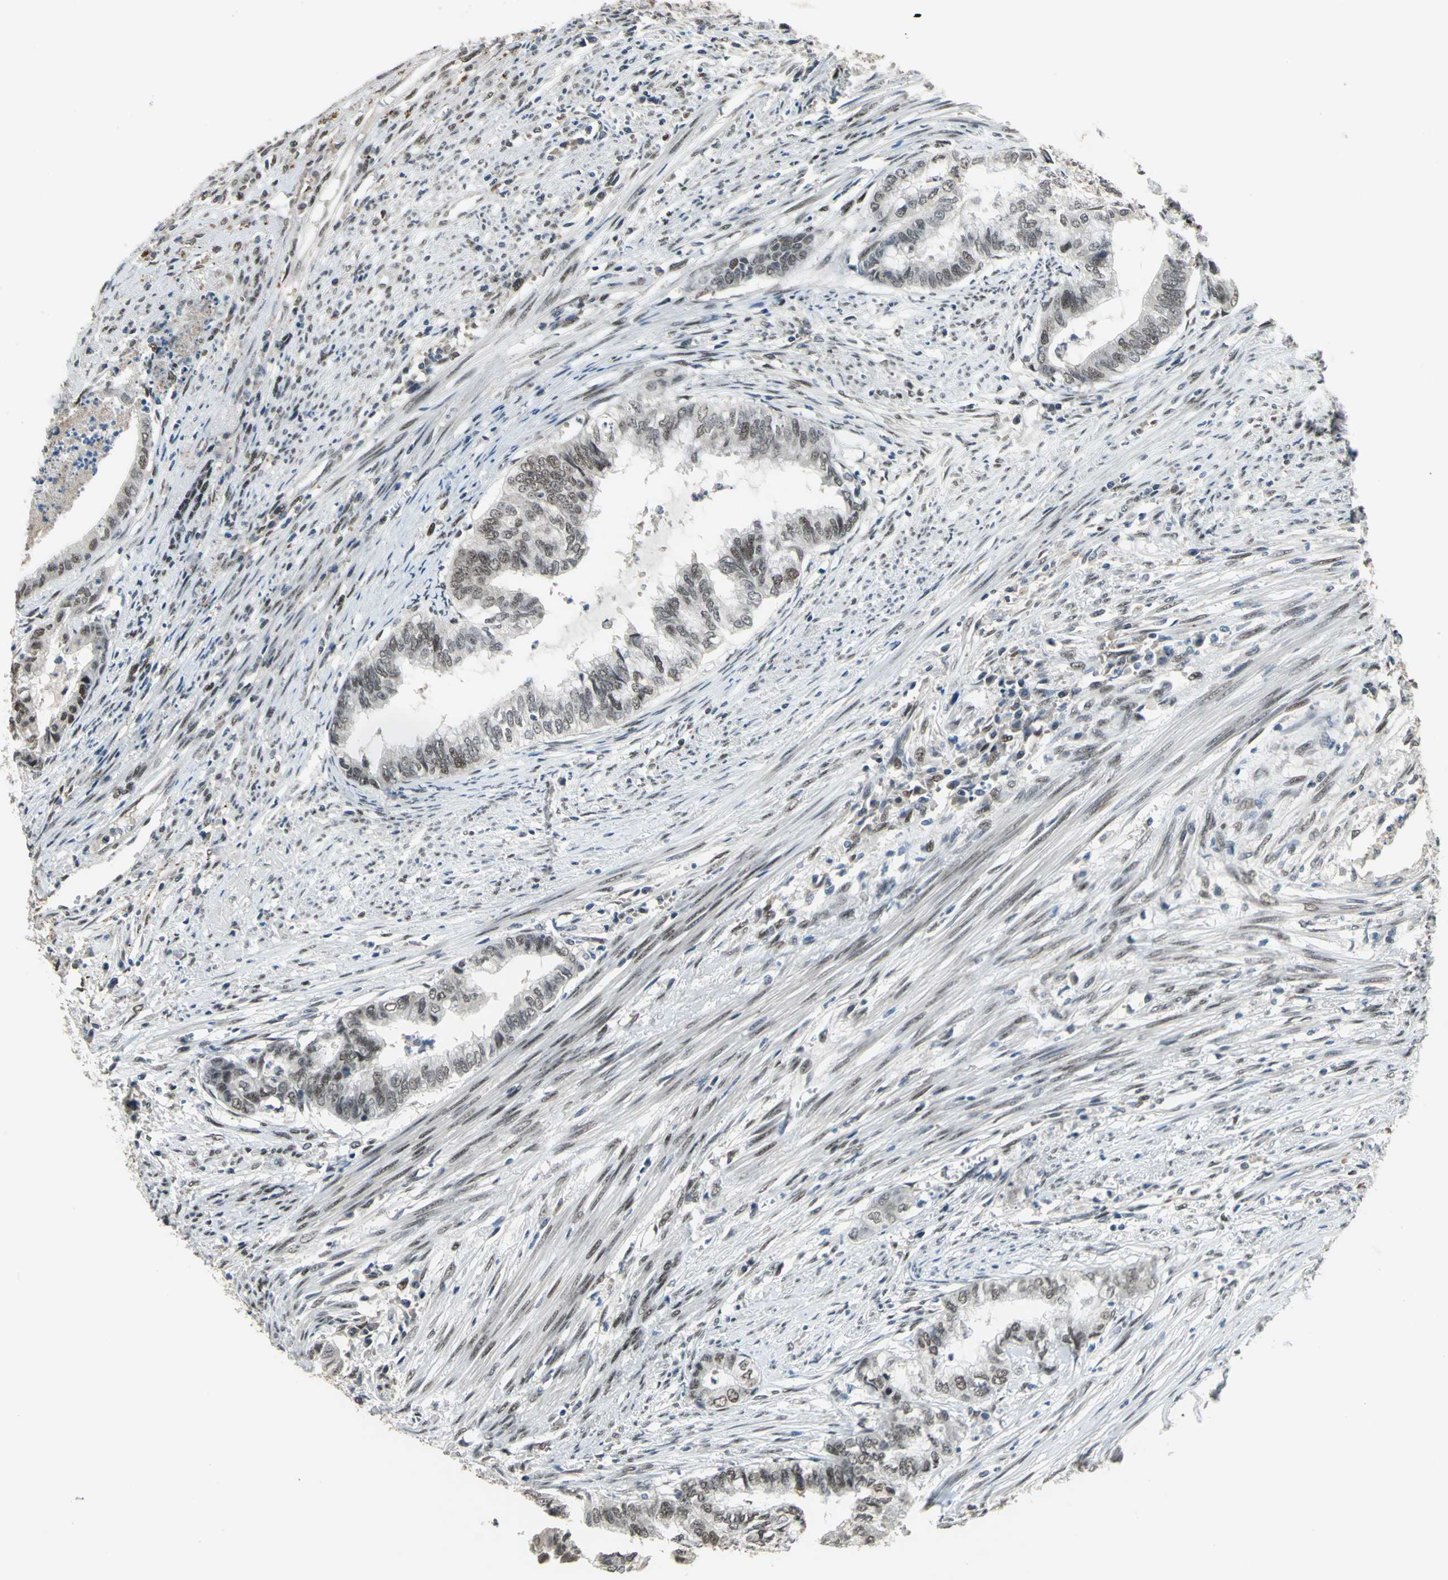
{"staining": {"intensity": "weak", "quantity": "25%-75%", "location": "nuclear"}, "tissue": "endometrial cancer", "cell_type": "Tumor cells", "image_type": "cancer", "snomed": [{"axis": "morphology", "description": "Adenocarcinoma, NOS"}, {"axis": "topography", "description": "Endometrium"}], "caption": "The micrograph demonstrates staining of adenocarcinoma (endometrial), revealing weak nuclear protein positivity (brown color) within tumor cells.", "gene": "ELF2", "patient": {"sex": "female", "age": 79}}